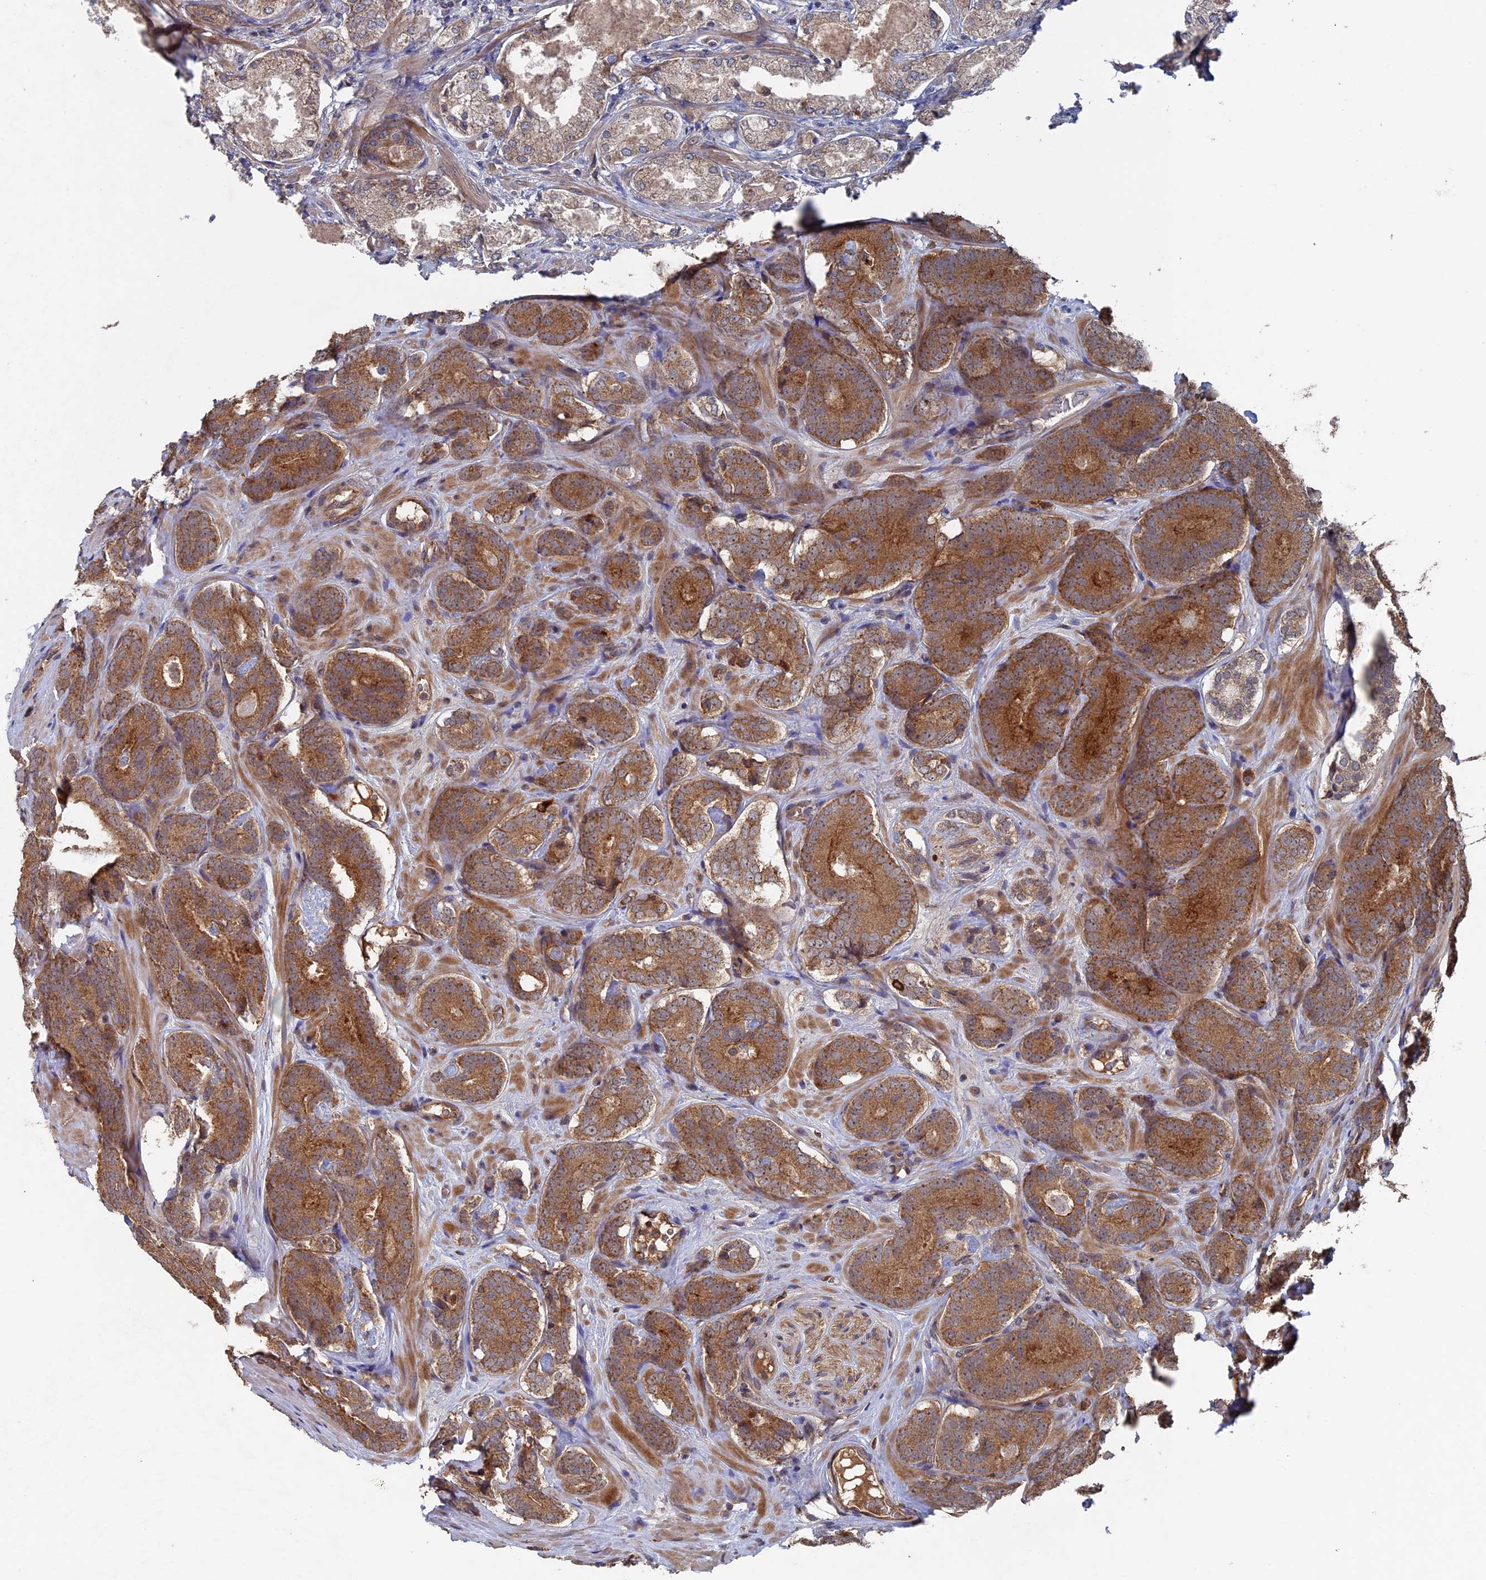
{"staining": {"intensity": "moderate", "quantity": ">75%", "location": "cytoplasmic/membranous"}, "tissue": "prostate cancer", "cell_type": "Tumor cells", "image_type": "cancer", "snomed": [{"axis": "morphology", "description": "Adenocarcinoma, High grade"}, {"axis": "topography", "description": "Prostate"}], "caption": "The photomicrograph shows immunohistochemical staining of high-grade adenocarcinoma (prostate). There is moderate cytoplasmic/membranous positivity is seen in about >75% of tumor cells.", "gene": "RAB15", "patient": {"sex": "male", "age": 63}}